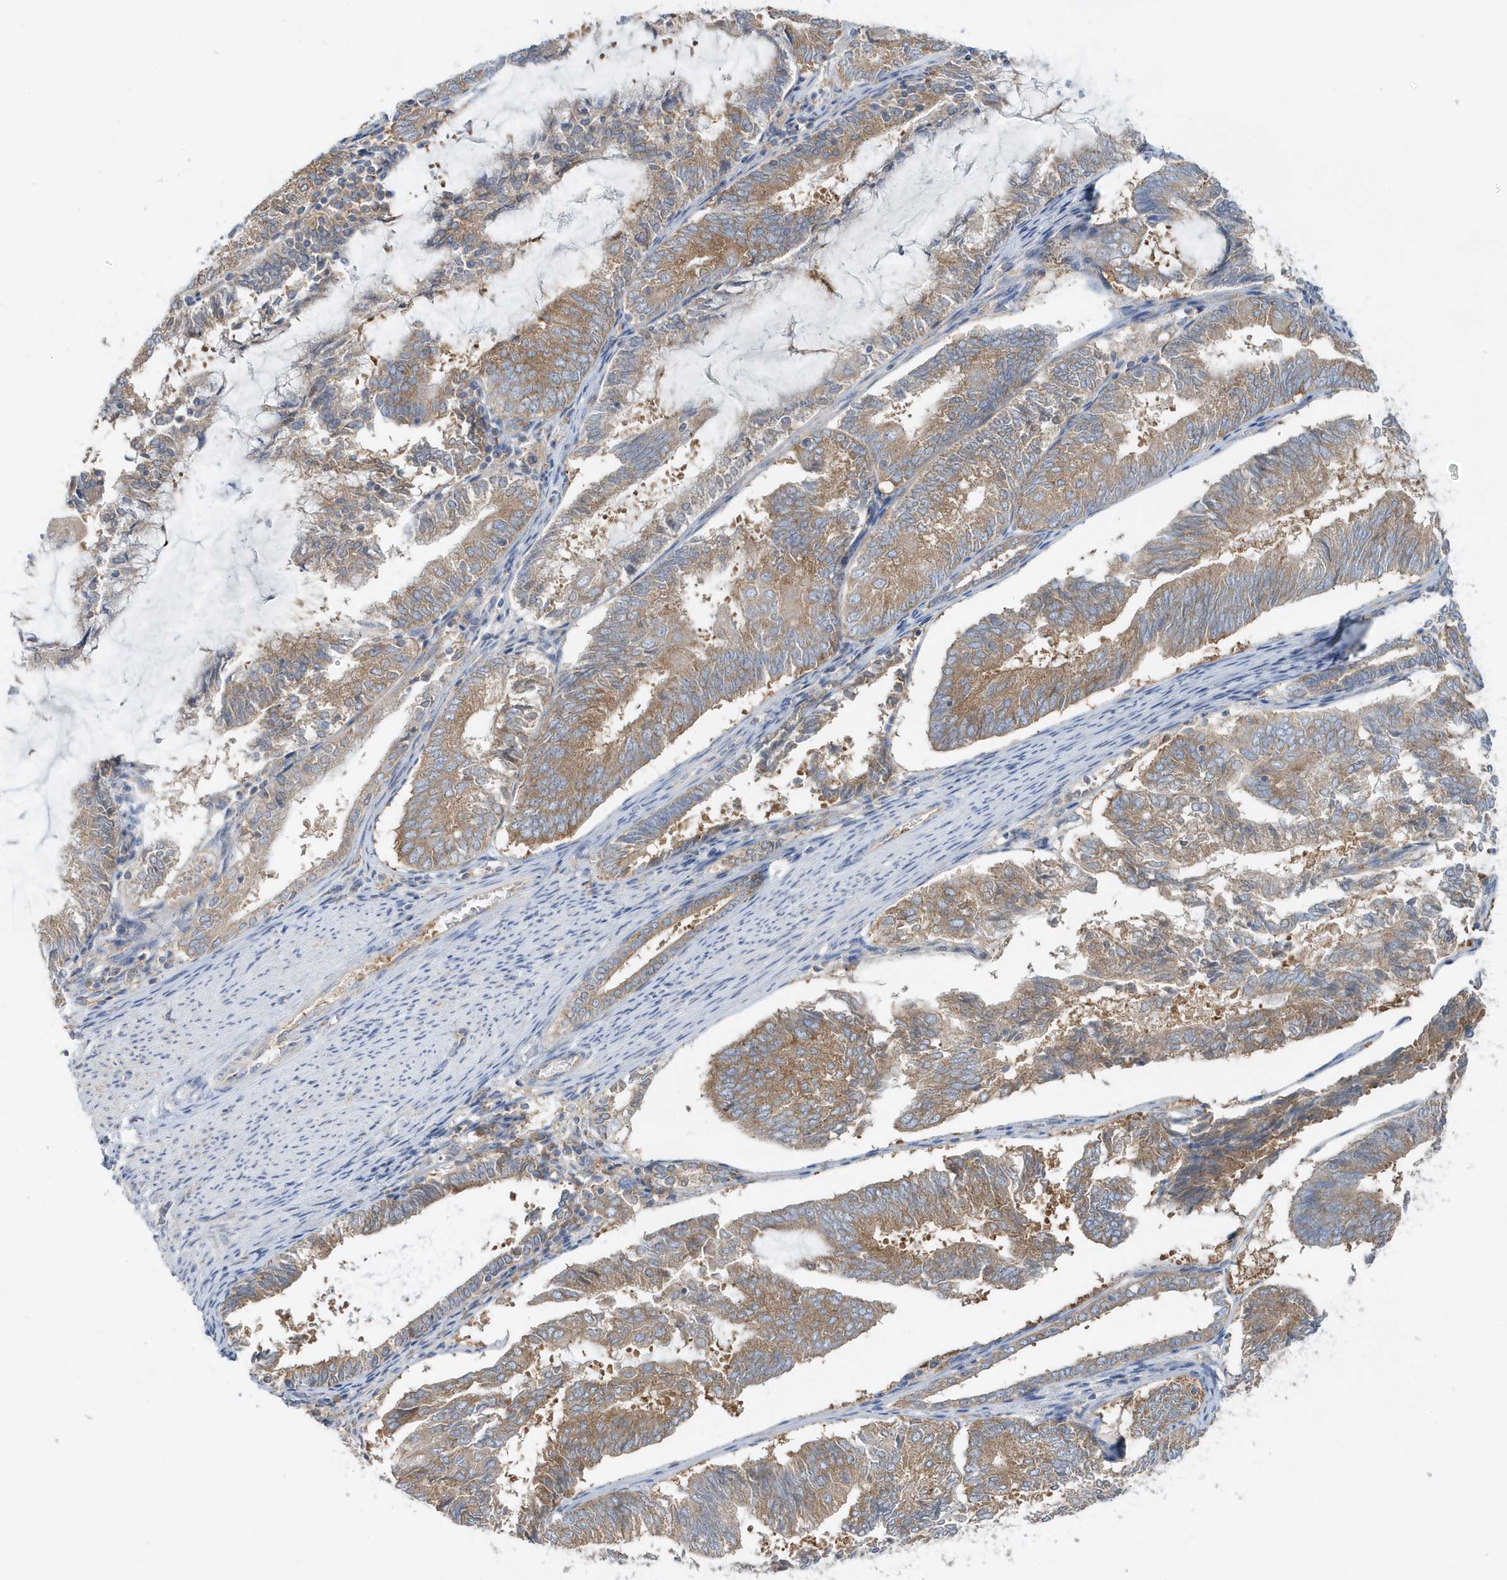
{"staining": {"intensity": "moderate", "quantity": ">75%", "location": "cytoplasmic/membranous"}, "tissue": "endometrial cancer", "cell_type": "Tumor cells", "image_type": "cancer", "snomed": [{"axis": "morphology", "description": "Adenocarcinoma, NOS"}, {"axis": "topography", "description": "Endometrium"}], "caption": "Immunohistochemistry (DAB) staining of endometrial cancer (adenocarcinoma) reveals moderate cytoplasmic/membranous protein expression in about >75% of tumor cells.", "gene": "EIF3C", "patient": {"sex": "female", "age": 81}}